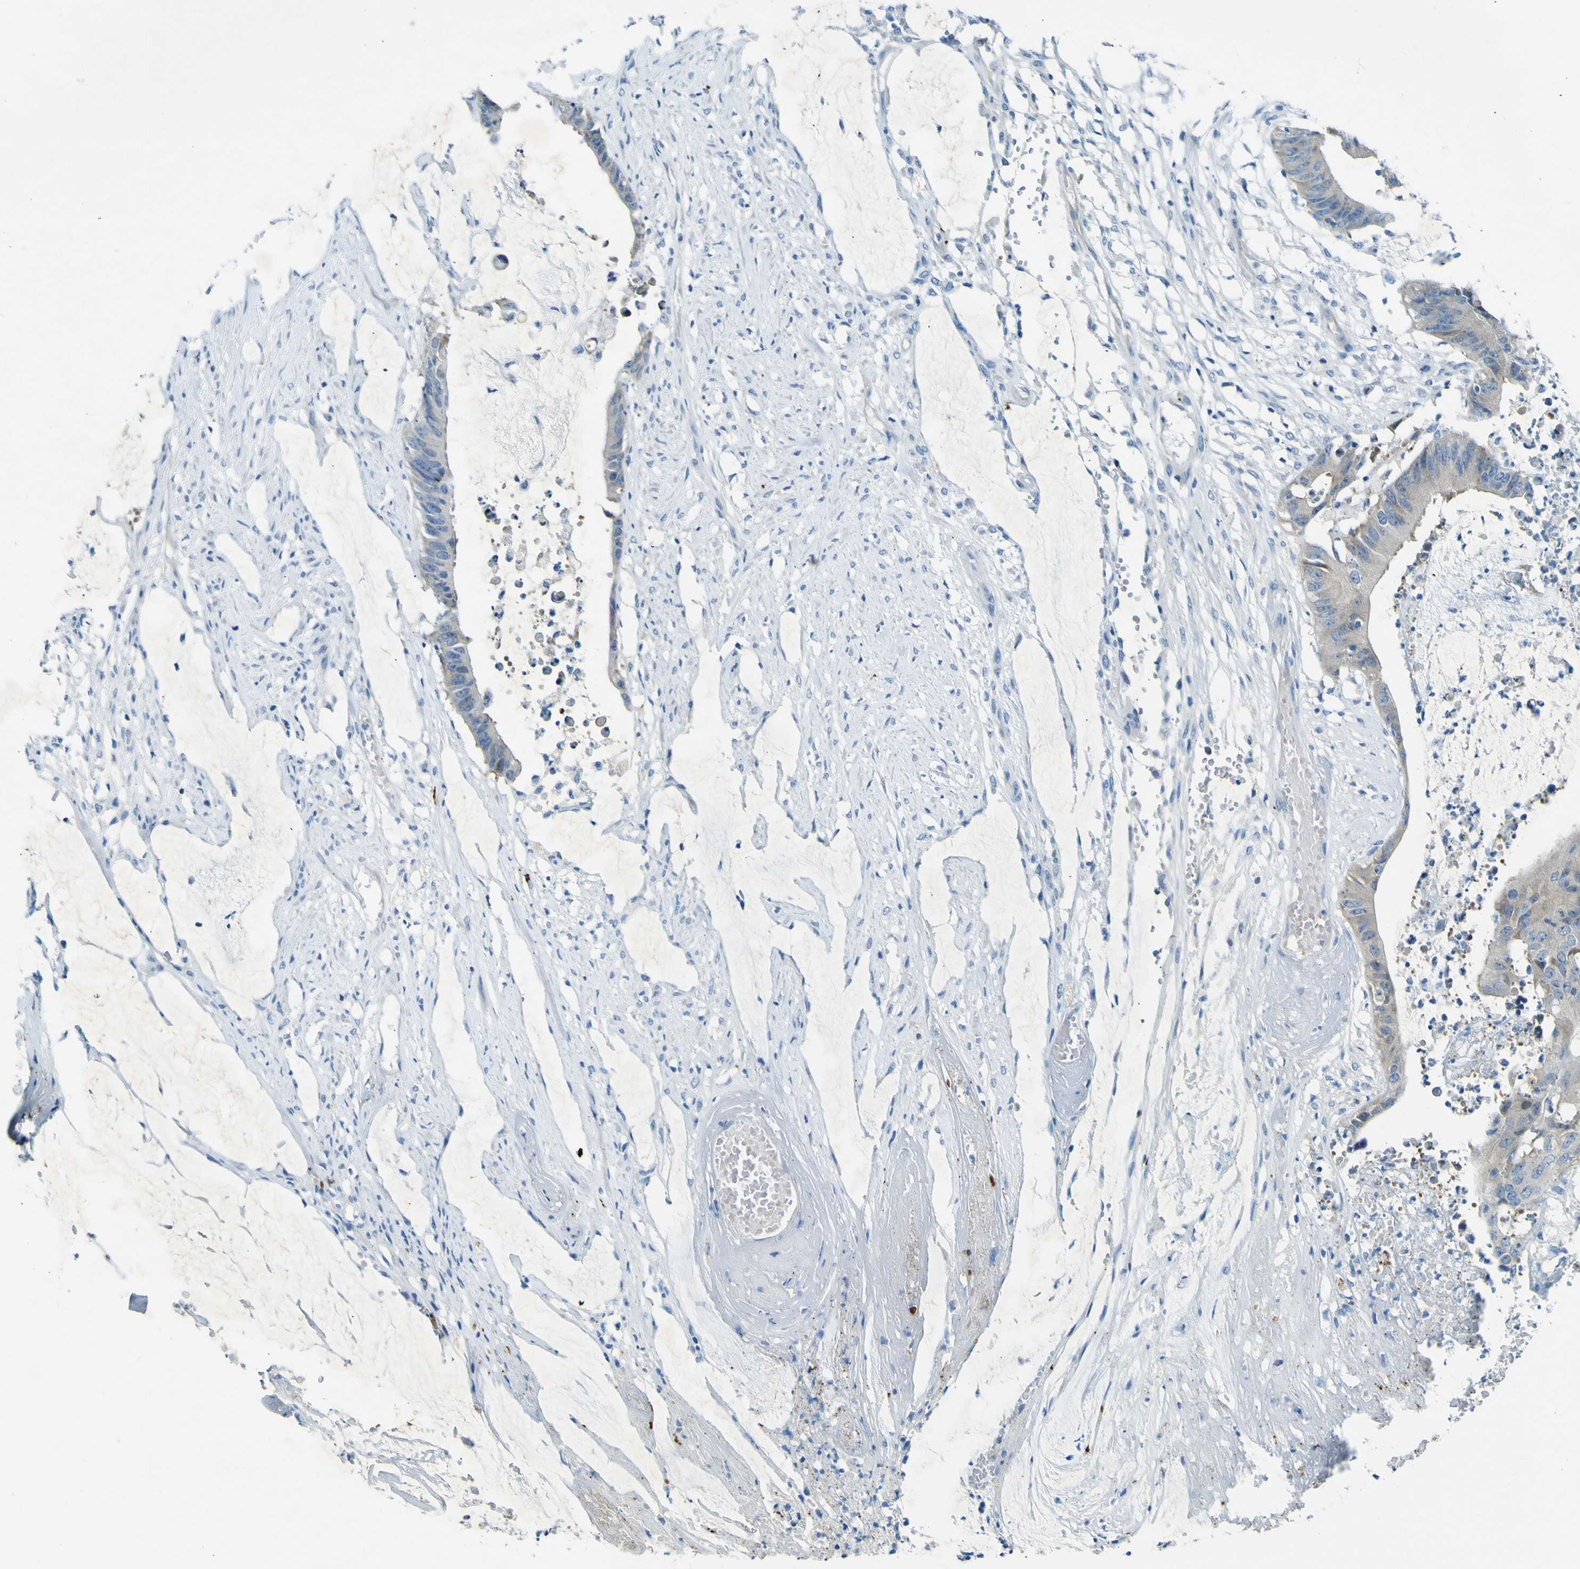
{"staining": {"intensity": "moderate", "quantity": "<25%", "location": "cytoplasmic/membranous"}, "tissue": "colorectal cancer", "cell_type": "Tumor cells", "image_type": "cancer", "snomed": [{"axis": "morphology", "description": "Adenocarcinoma, NOS"}, {"axis": "topography", "description": "Rectum"}], "caption": "Colorectal adenocarcinoma stained with DAB (3,3'-diaminobenzidine) IHC exhibits low levels of moderate cytoplasmic/membranous staining in approximately <25% of tumor cells.", "gene": "SORCS1", "patient": {"sex": "female", "age": 66}}